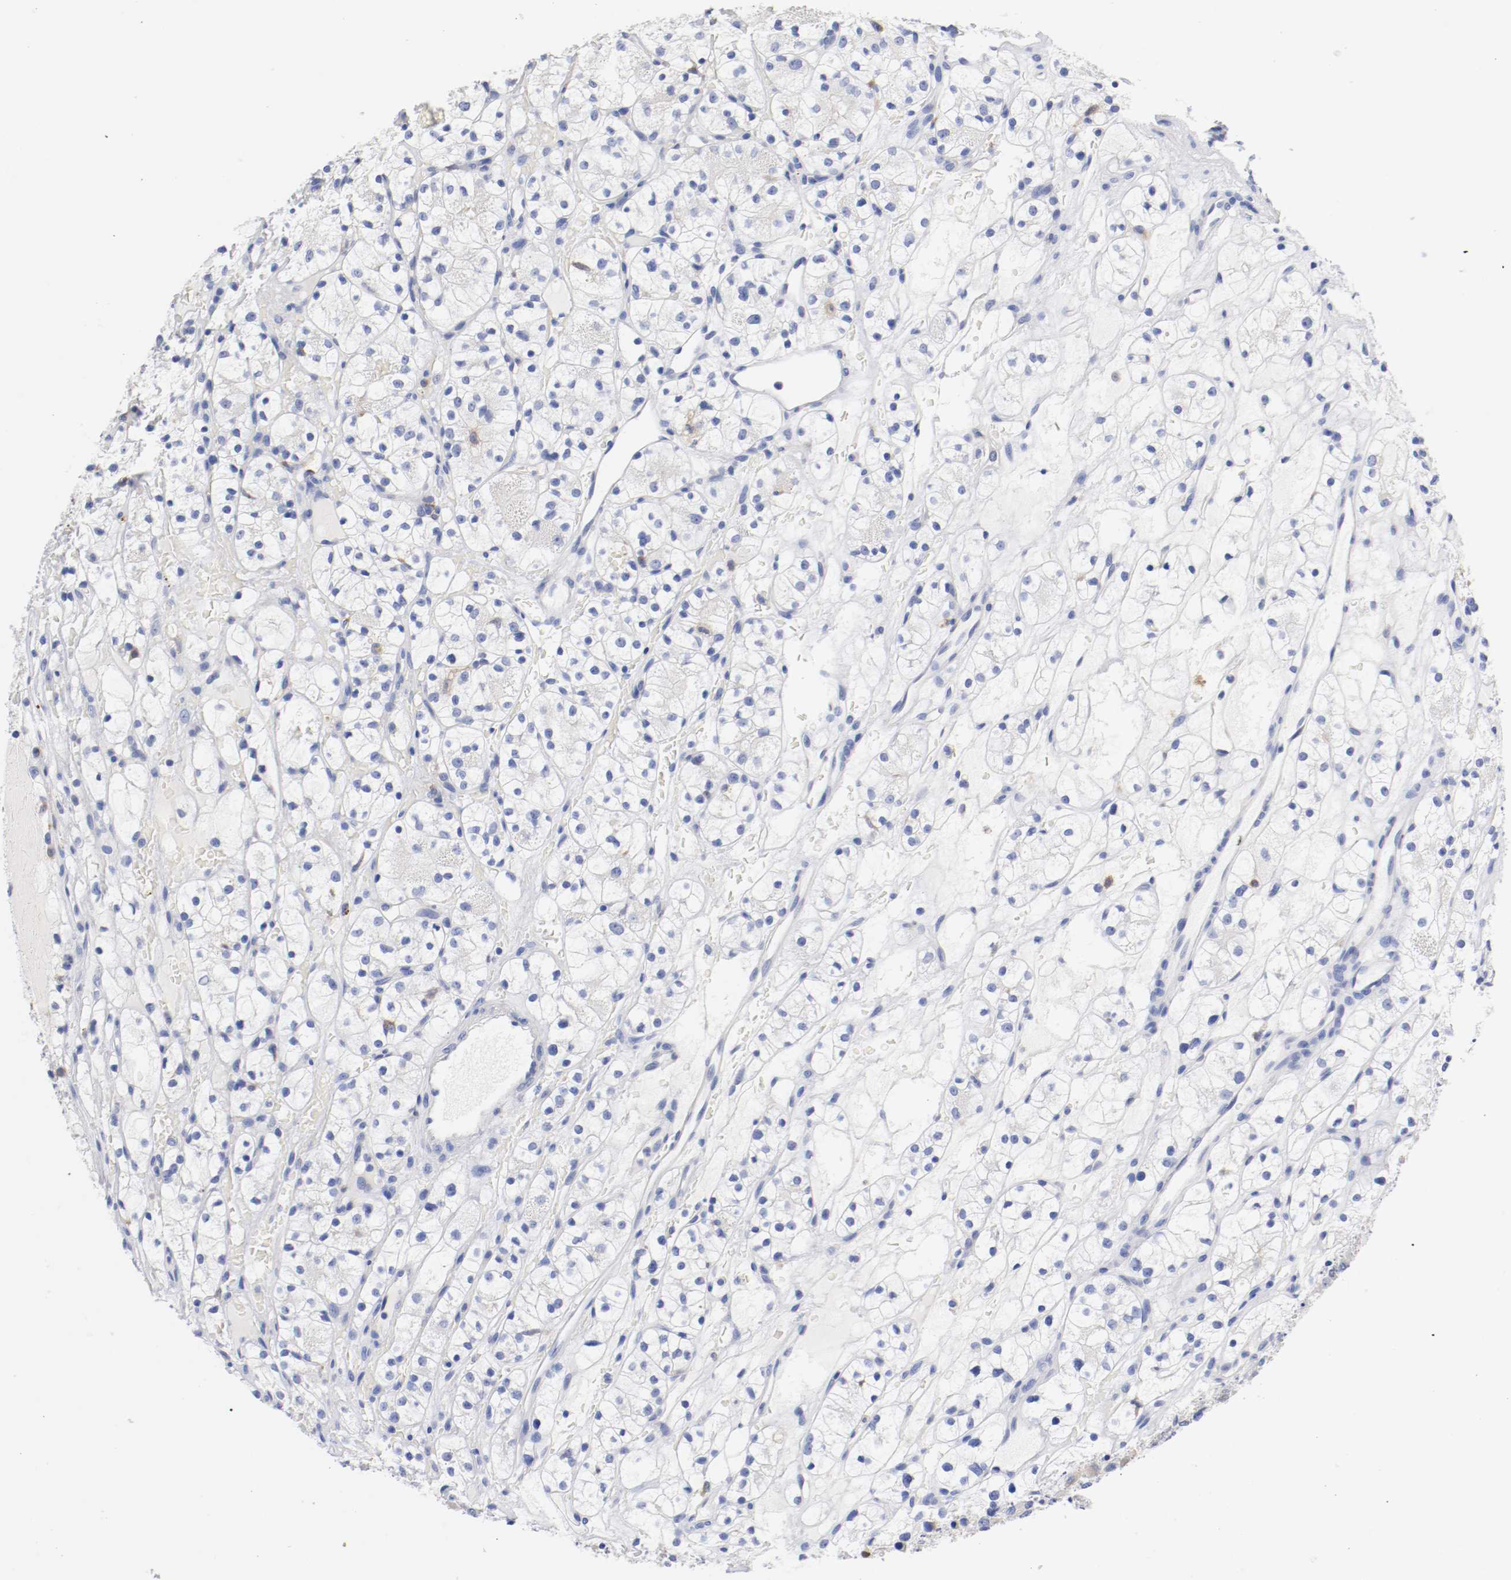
{"staining": {"intensity": "negative", "quantity": "none", "location": "none"}, "tissue": "renal cancer", "cell_type": "Tumor cells", "image_type": "cancer", "snomed": [{"axis": "morphology", "description": "Adenocarcinoma, NOS"}, {"axis": "topography", "description": "Kidney"}], "caption": "IHC histopathology image of adenocarcinoma (renal) stained for a protein (brown), which exhibits no staining in tumor cells. (DAB IHC visualized using brightfield microscopy, high magnification).", "gene": "FGFBP1", "patient": {"sex": "female", "age": 60}}